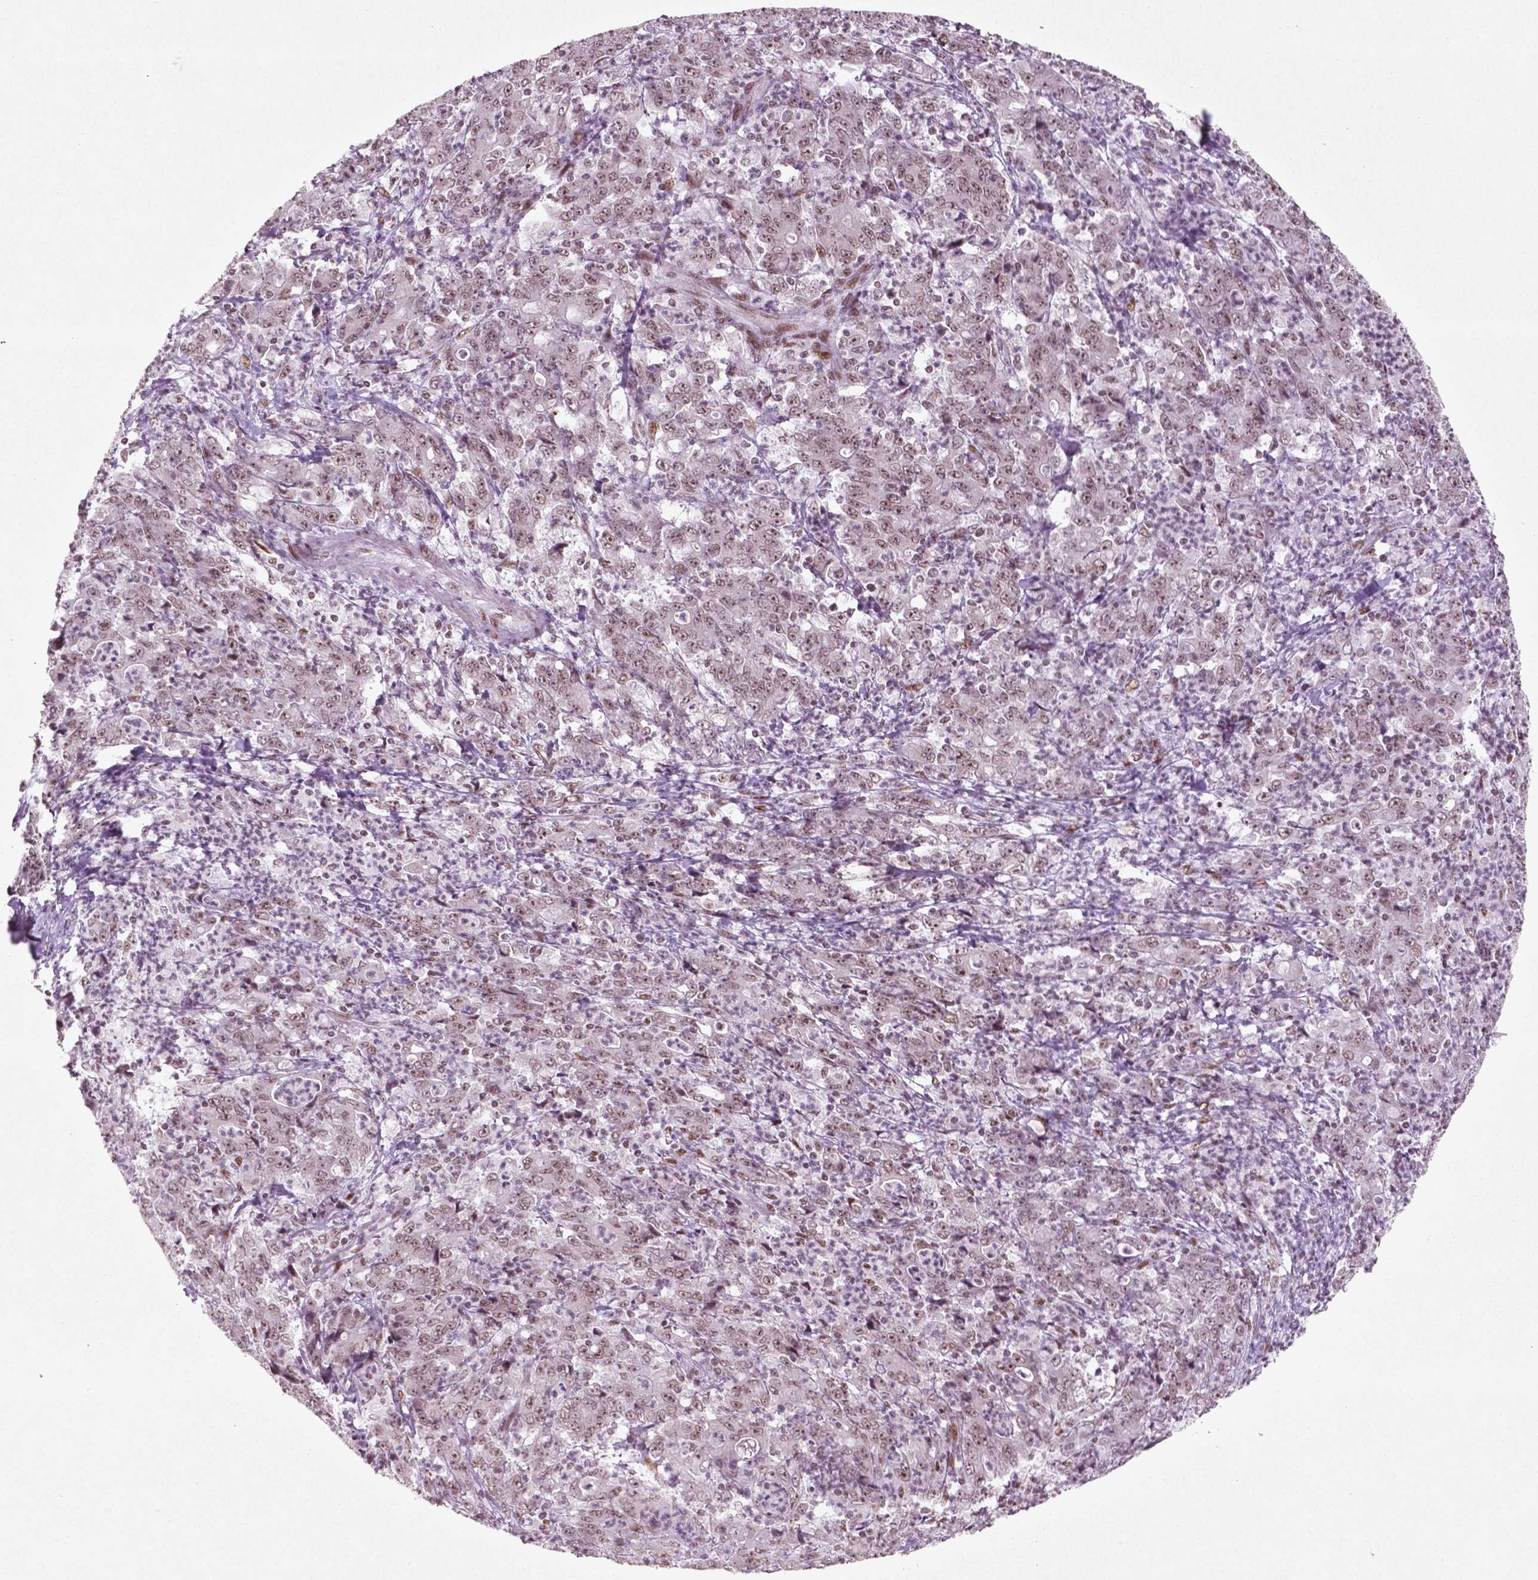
{"staining": {"intensity": "weak", "quantity": ">75%", "location": "nuclear"}, "tissue": "stomach cancer", "cell_type": "Tumor cells", "image_type": "cancer", "snomed": [{"axis": "morphology", "description": "Adenocarcinoma, NOS"}, {"axis": "topography", "description": "Stomach, lower"}], "caption": "About >75% of tumor cells in stomach adenocarcinoma show weak nuclear protein staining as visualized by brown immunohistochemical staining.", "gene": "HMG20B", "patient": {"sex": "female", "age": 71}}